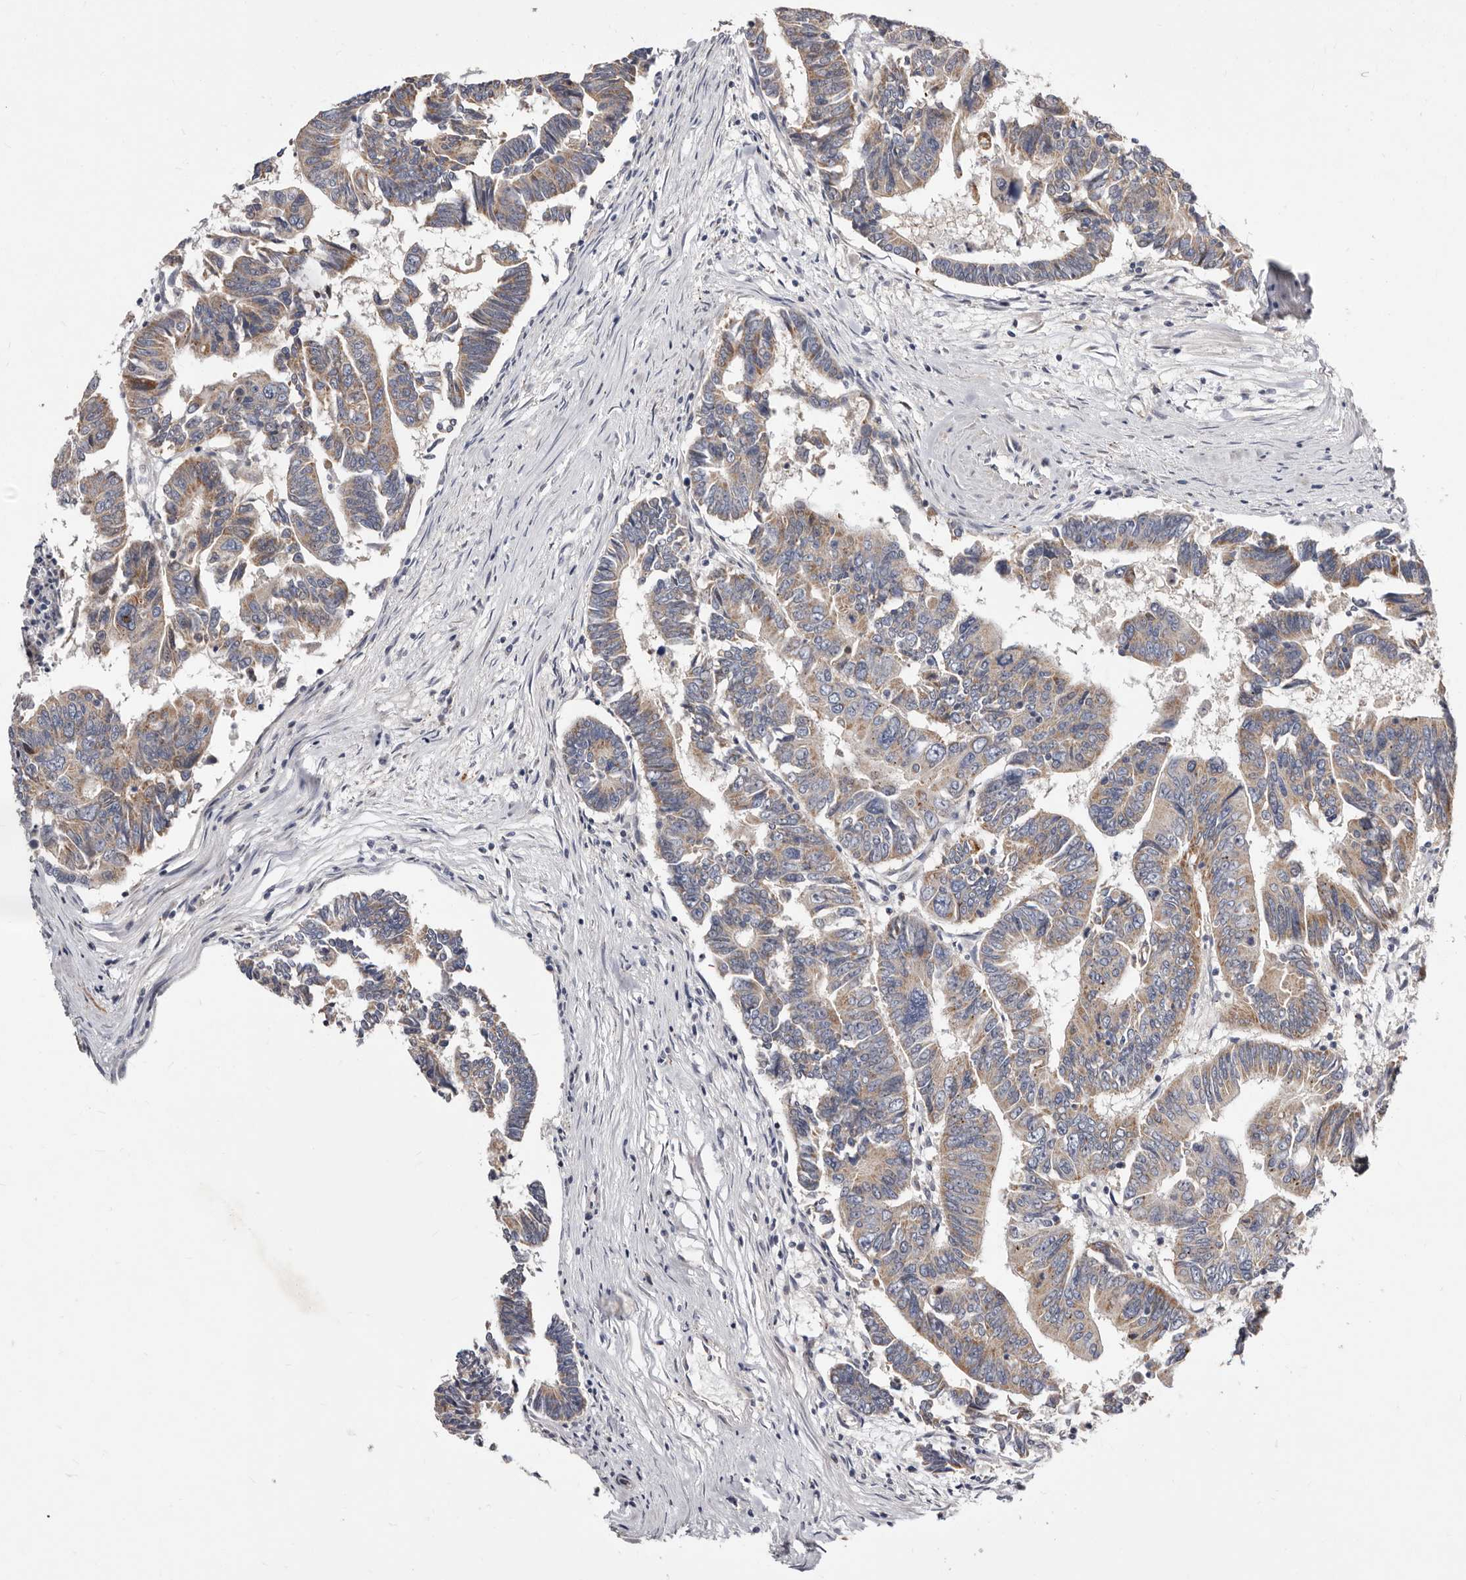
{"staining": {"intensity": "weak", "quantity": ">75%", "location": "cytoplasmic/membranous"}, "tissue": "colorectal cancer", "cell_type": "Tumor cells", "image_type": "cancer", "snomed": [{"axis": "morphology", "description": "Adenocarcinoma, NOS"}, {"axis": "topography", "description": "Rectum"}], "caption": "Human colorectal adenocarcinoma stained for a protein (brown) displays weak cytoplasmic/membranous positive staining in about >75% of tumor cells.", "gene": "TIMM17B", "patient": {"sex": "female", "age": 65}}